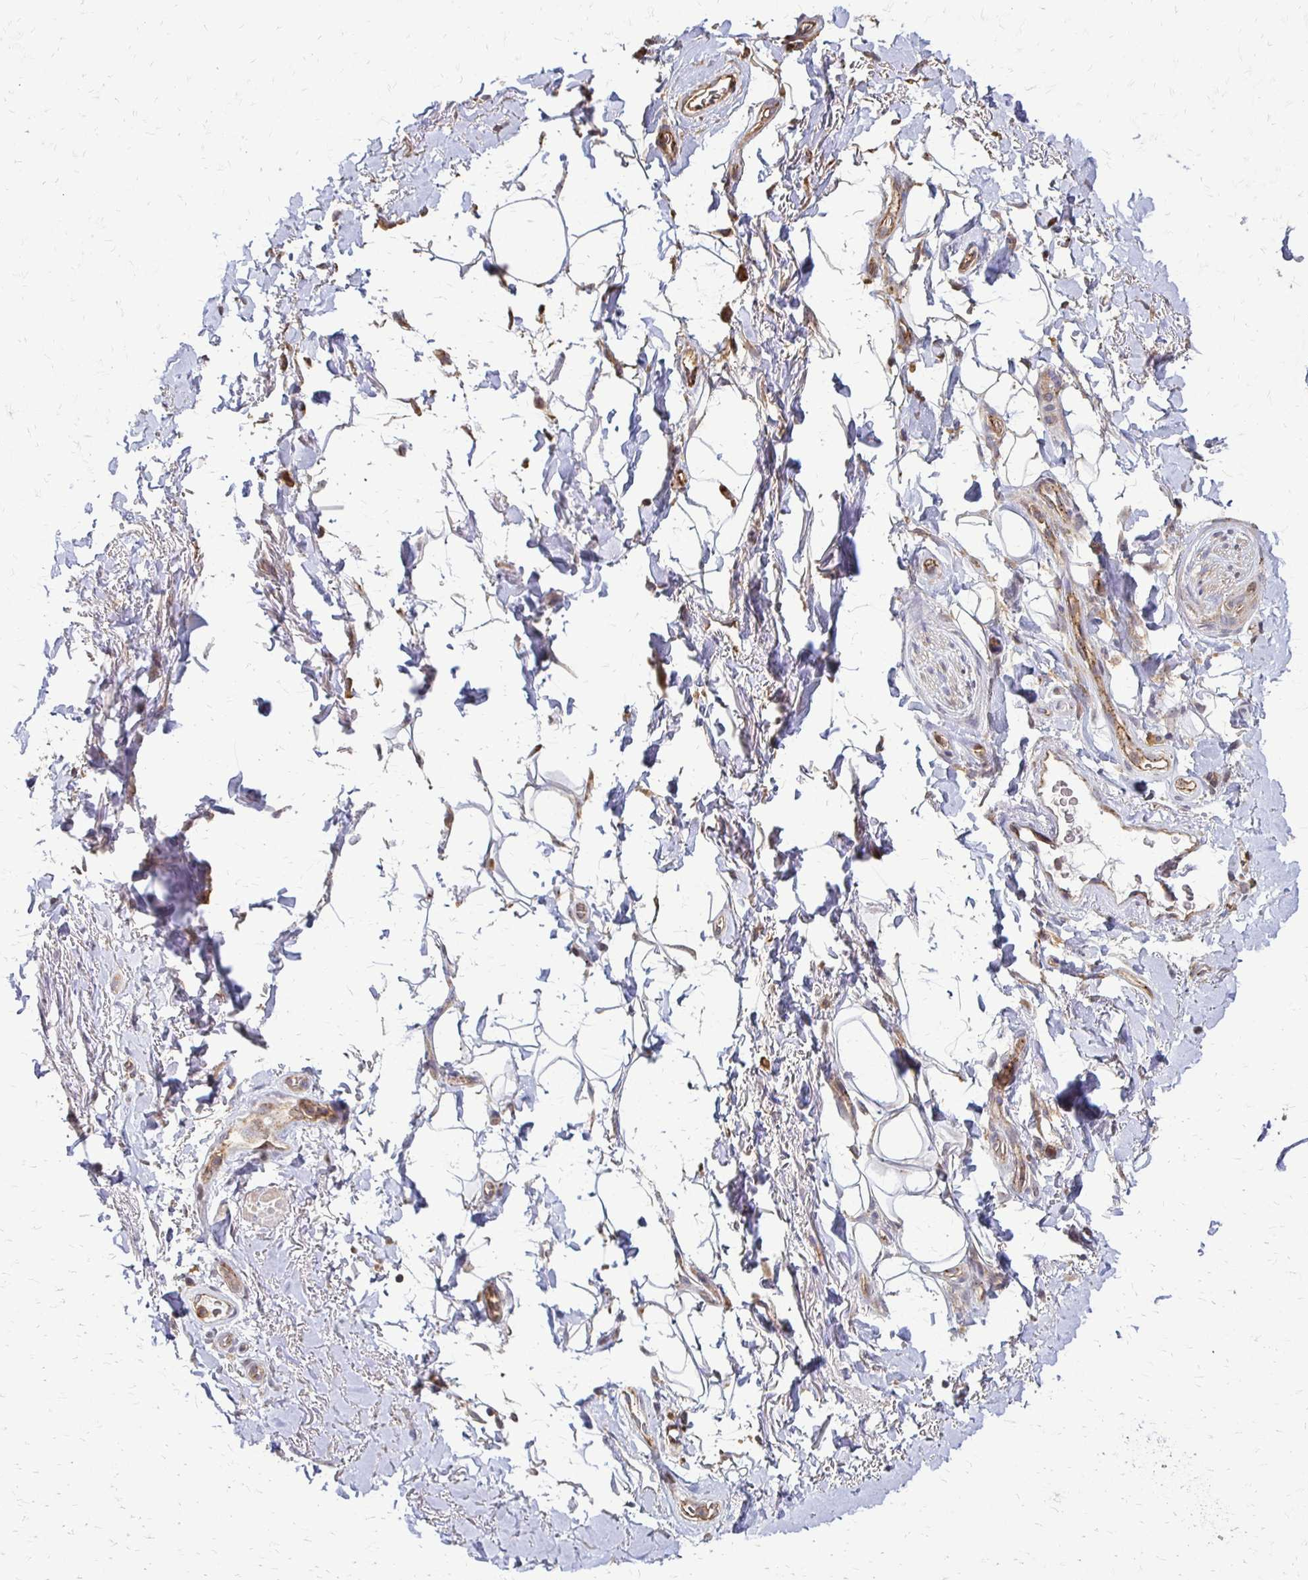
{"staining": {"intensity": "negative", "quantity": "none", "location": "none"}, "tissue": "adipose tissue", "cell_type": "Adipocytes", "image_type": "normal", "snomed": [{"axis": "morphology", "description": "Normal tissue, NOS"}, {"axis": "topography", "description": "Anal"}, {"axis": "topography", "description": "Peripheral nerve tissue"}], "caption": "An immunohistochemistry image of unremarkable adipose tissue is shown. There is no staining in adipocytes of adipose tissue.", "gene": "SLC9A9", "patient": {"sex": "male", "age": 53}}